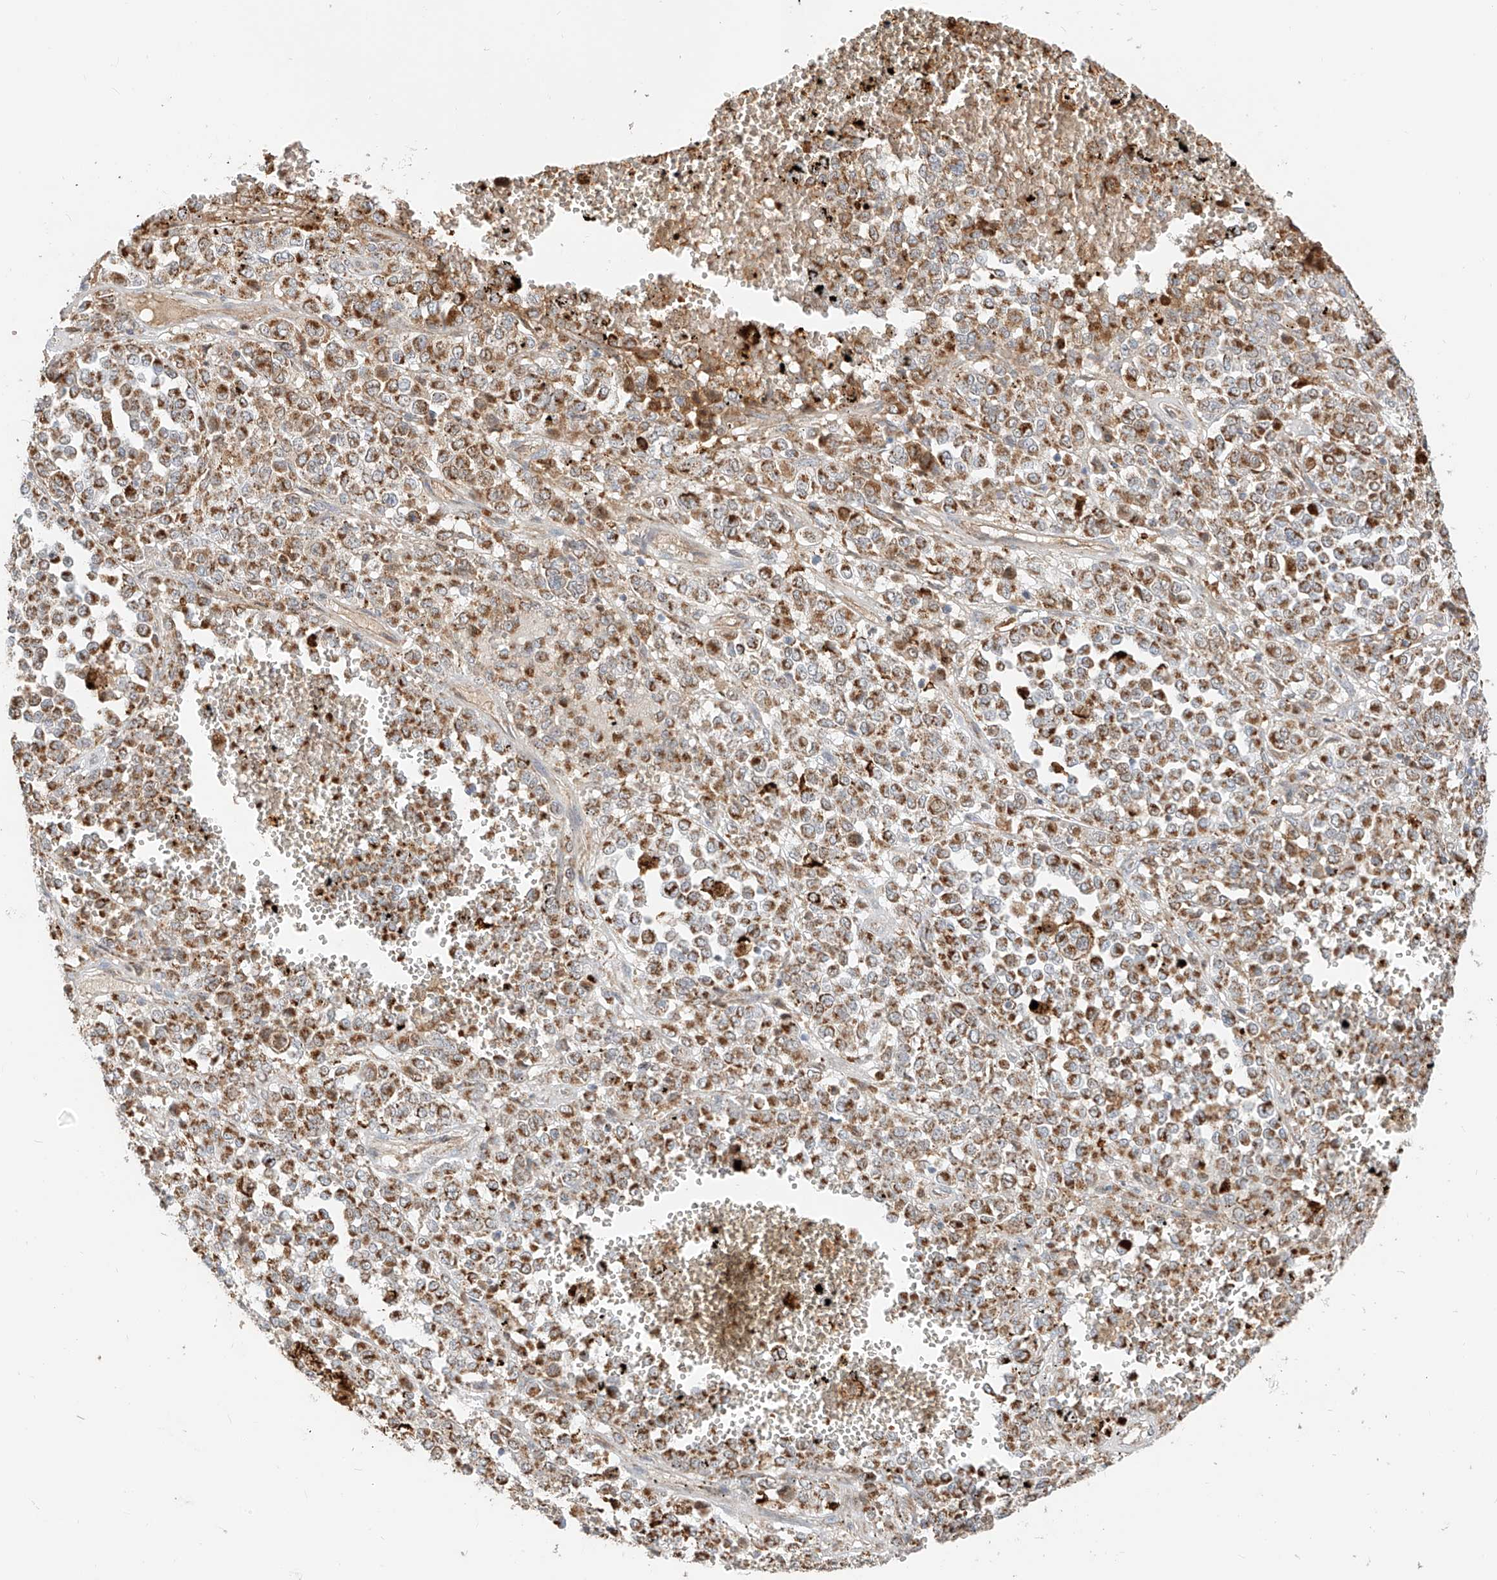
{"staining": {"intensity": "strong", "quantity": ">75%", "location": "cytoplasmic/membranous"}, "tissue": "melanoma", "cell_type": "Tumor cells", "image_type": "cancer", "snomed": [{"axis": "morphology", "description": "Malignant melanoma, Metastatic site"}, {"axis": "topography", "description": "Pancreas"}], "caption": "A brown stain labels strong cytoplasmic/membranous expression of a protein in malignant melanoma (metastatic site) tumor cells. The staining was performed using DAB (3,3'-diaminobenzidine), with brown indicating positive protein expression. Nuclei are stained blue with hematoxylin.", "gene": "MTUS2", "patient": {"sex": "female", "age": 30}}